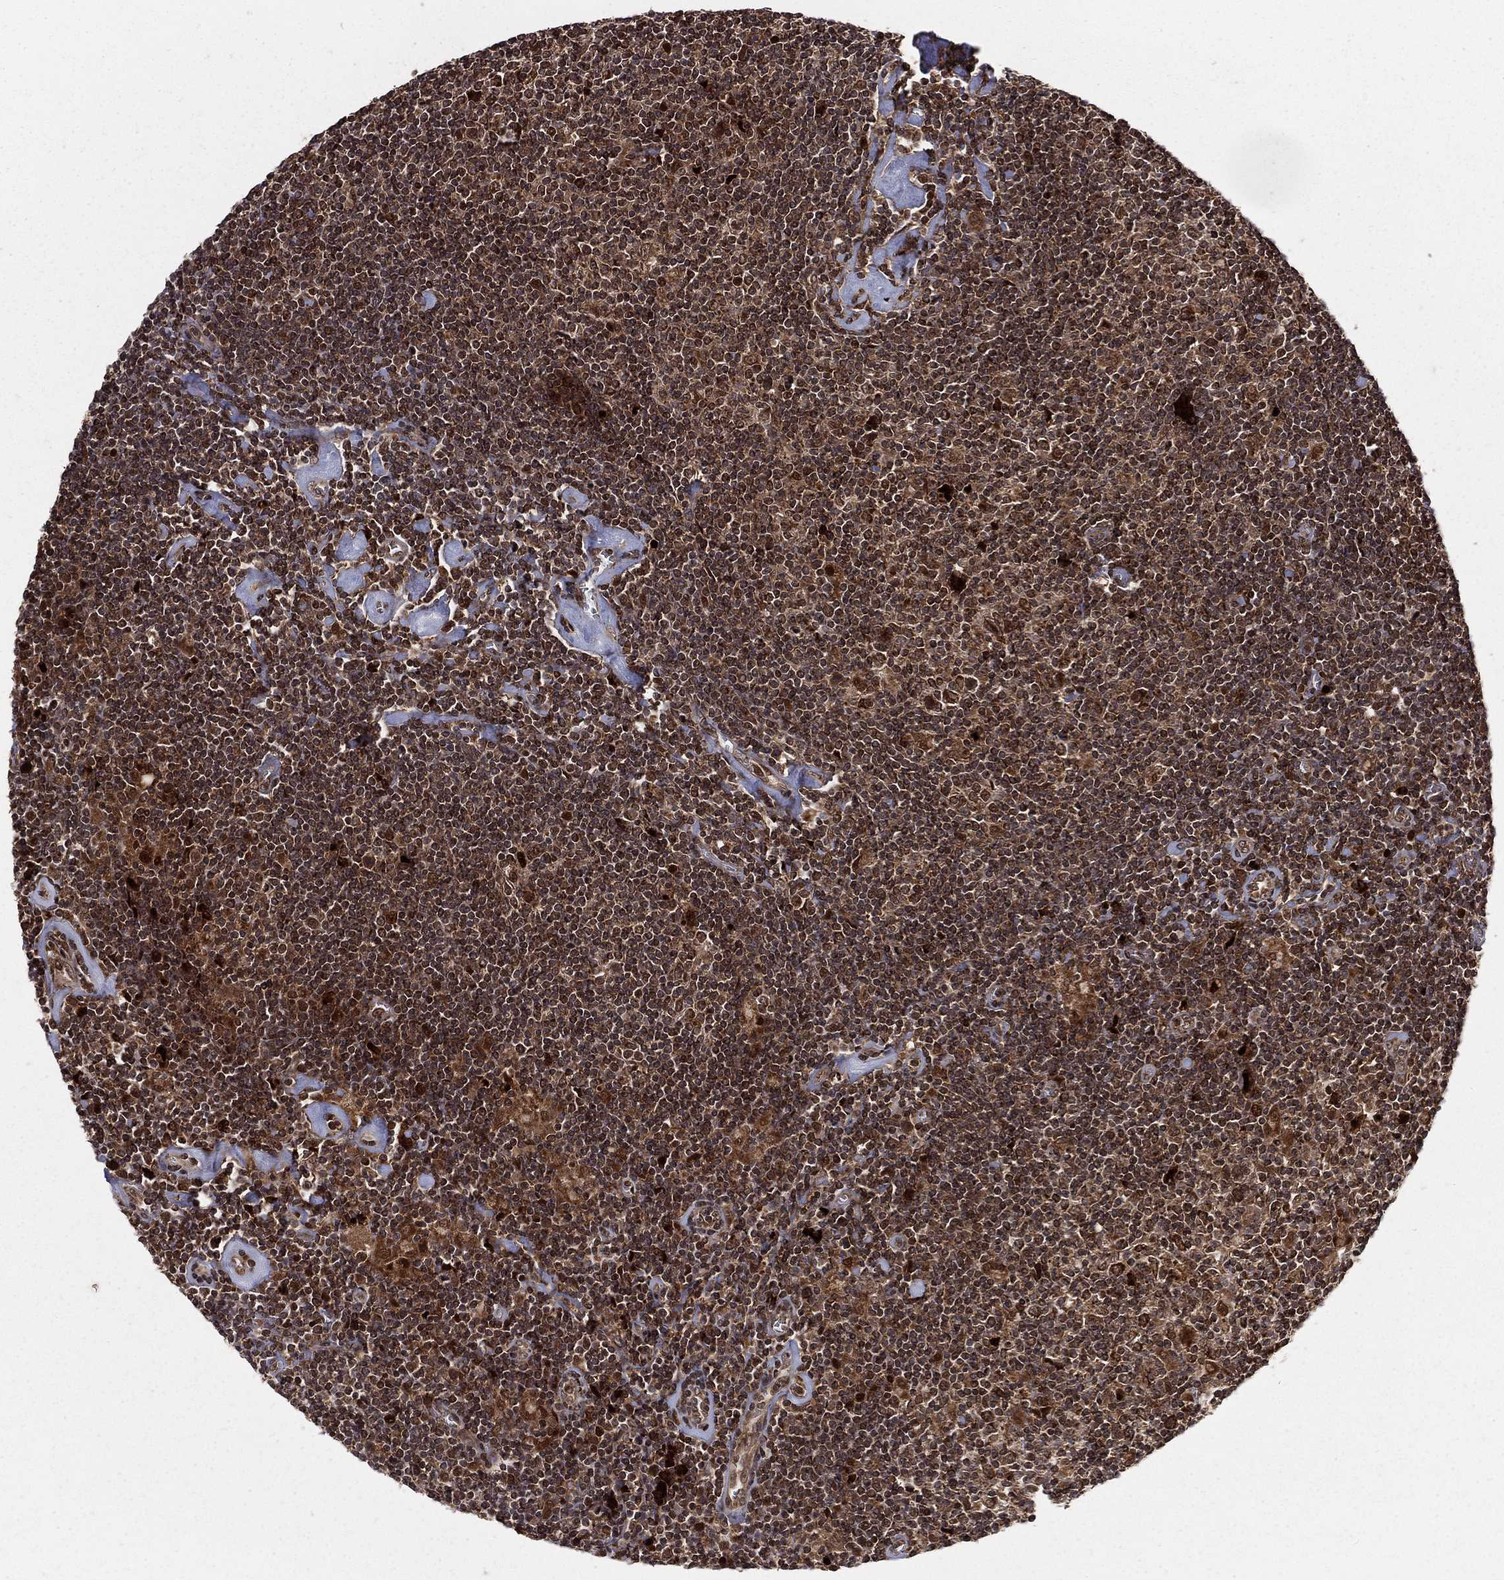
{"staining": {"intensity": "strong", "quantity": "25%-75%", "location": "cytoplasmic/membranous,nuclear"}, "tissue": "lymphoma", "cell_type": "Tumor cells", "image_type": "cancer", "snomed": [{"axis": "morphology", "description": "Hodgkin's disease, NOS"}, {"axis": "topography", "description": "Lymph node"}], "caption": "Tumor cells exhibit high levels of strong cytoplasmic/membranous and nuclear staining in approximately 25%-75% of cells in Hodgkin's disease. (Stains: DAB in brown, nuclei in blue, Microscopy: brightfield microscopy at high magnification).", "gene": "MDM2", "patient": {"sex": "male", "age": 40}}